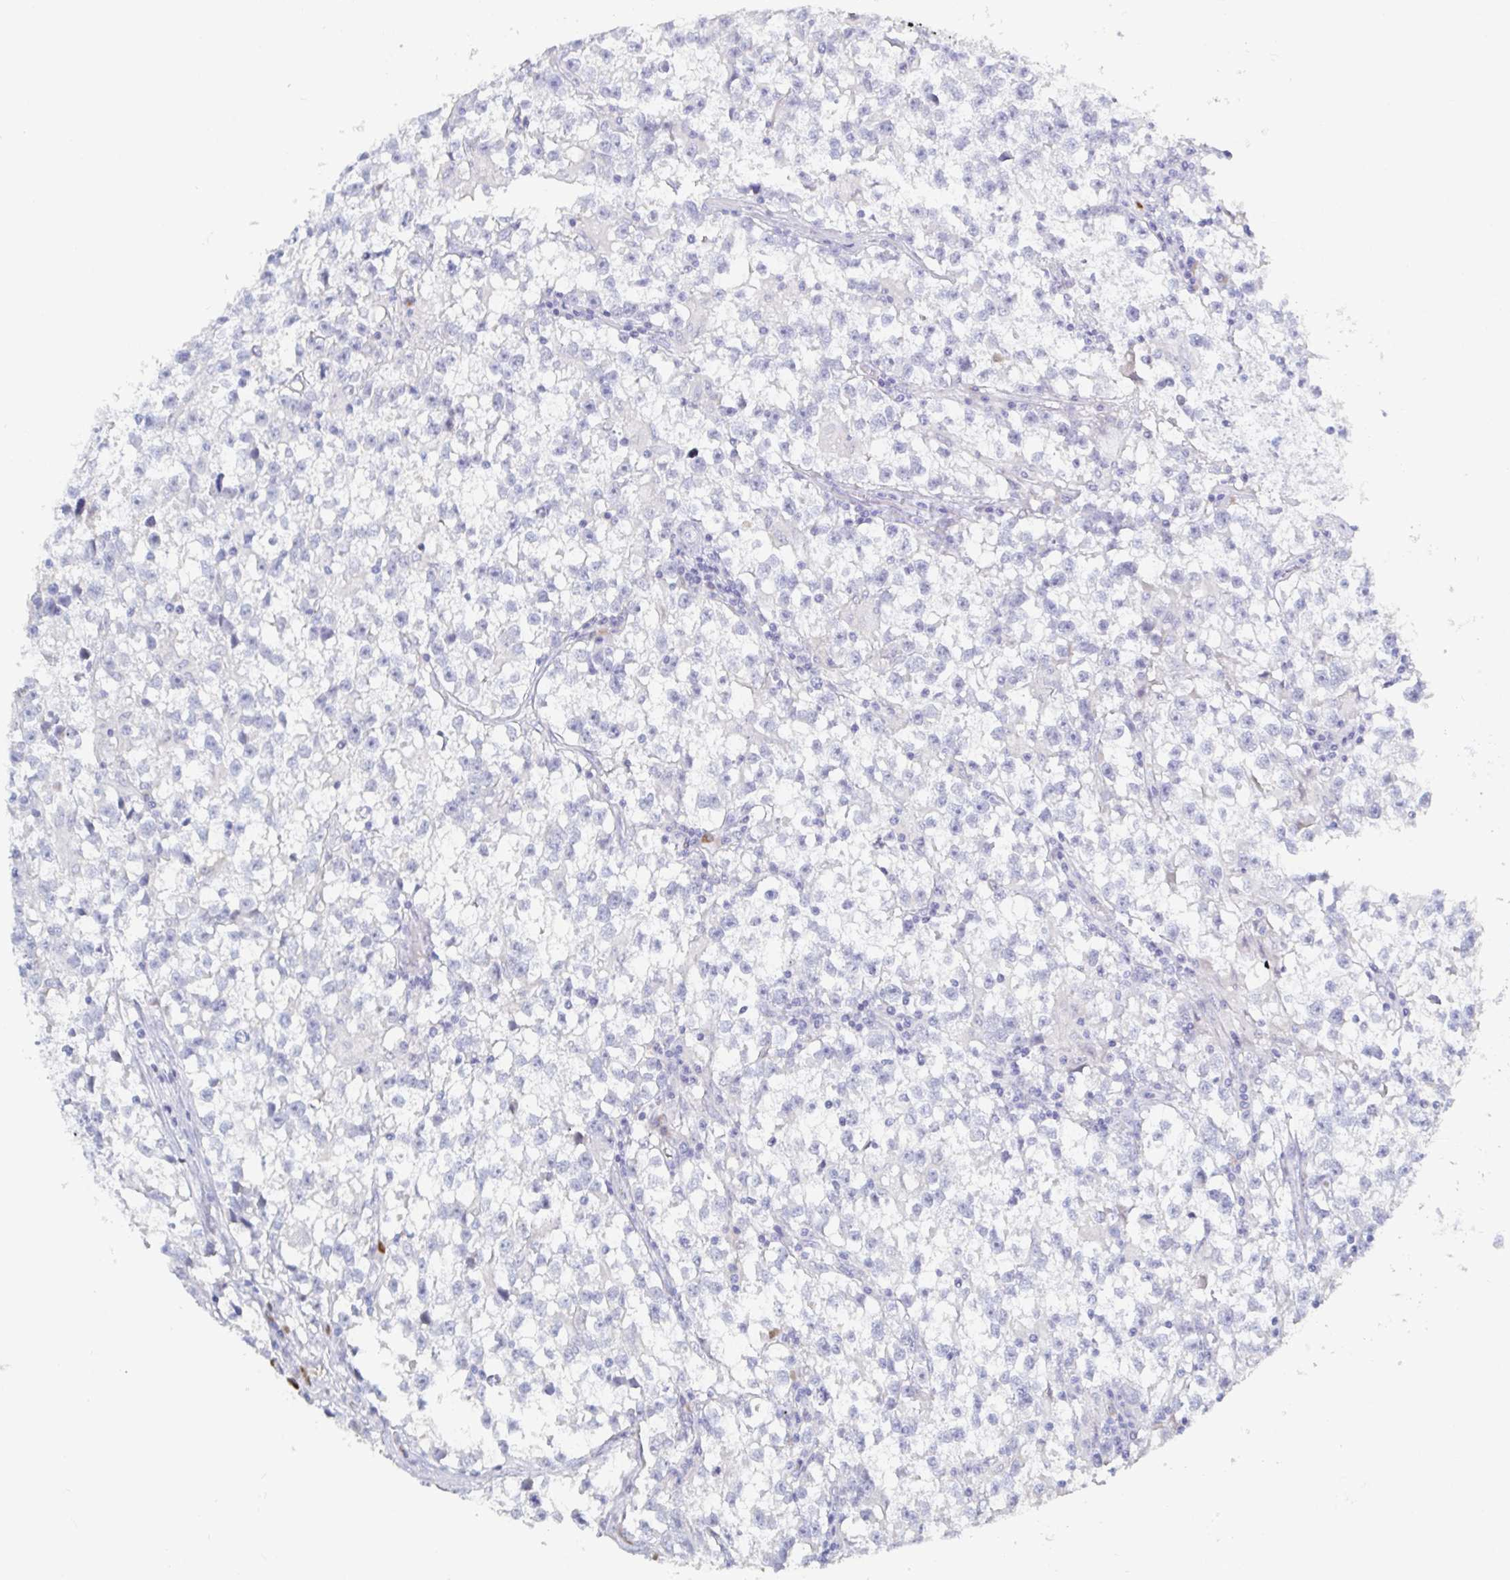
{"staining": {"intensity": "negative", "quantity": "none", "location": "none"}, "tissue": "testis cancer", "cell_type": "Tumor cells", "image_type": "cancer", "snomed": [{"axis": "morphology", "description": "Seminoma, NOS"}, {"axis": "topography", "description": "Testis"}], "caption": "Immunohistochemistry (IHC) histopathology image of neoplastic tissue: human seminoma (testis) stained with DAB (3,3'-diaminobenzidine) shows no significant protein staining in tumor cells. Brightfield microscopy of immunohistochemistry stained with DAB (3,3'-diaminobenzidine) (brown) and hematoxylin (blue), captured at high magnification.", "gene": "OR2A4", "patient": {"sex": "male", "age": 31}}